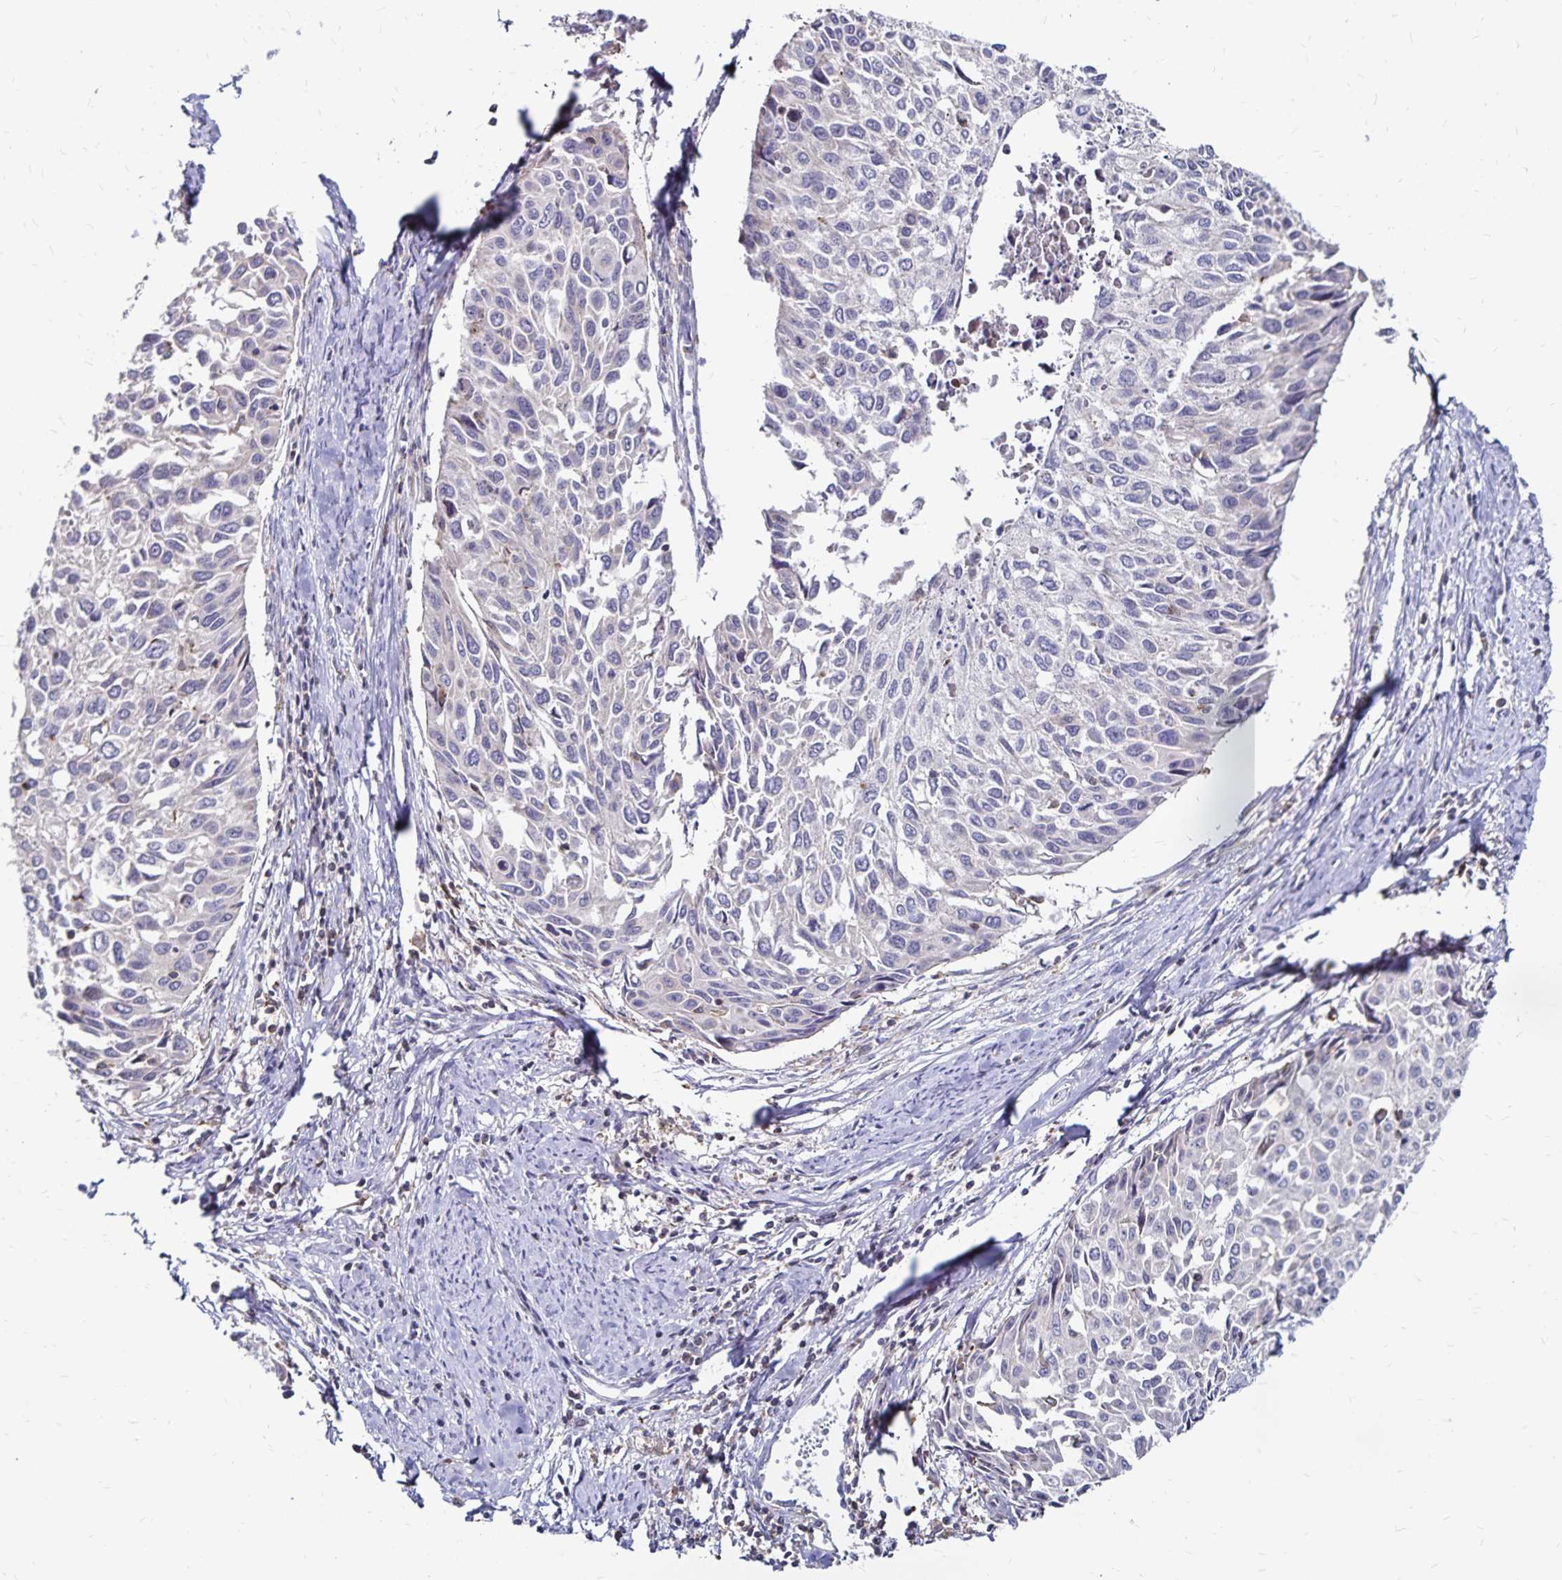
{"staining": {"intensity": "negative", "quantity": "none", "location": "none"}, "tissue": "cervical cancer", "cell_type": "Tumor cells", "image_type": "cancer", "snomed": [{"axis": "morphology", "description": "Squamous cell carcinoma, NOS"}, {"axis": "topography", "description": "Cervix"}], "caption": "Immunohistochemistry (IHC) photomicrograph of neoplastic tissue: squamous cell carcinoma (cervical) stained with DAB reveals no significant protein staining in tumor cells.", "gene": "NAGPA", "patient": {"sex": "female", "age": 50}}